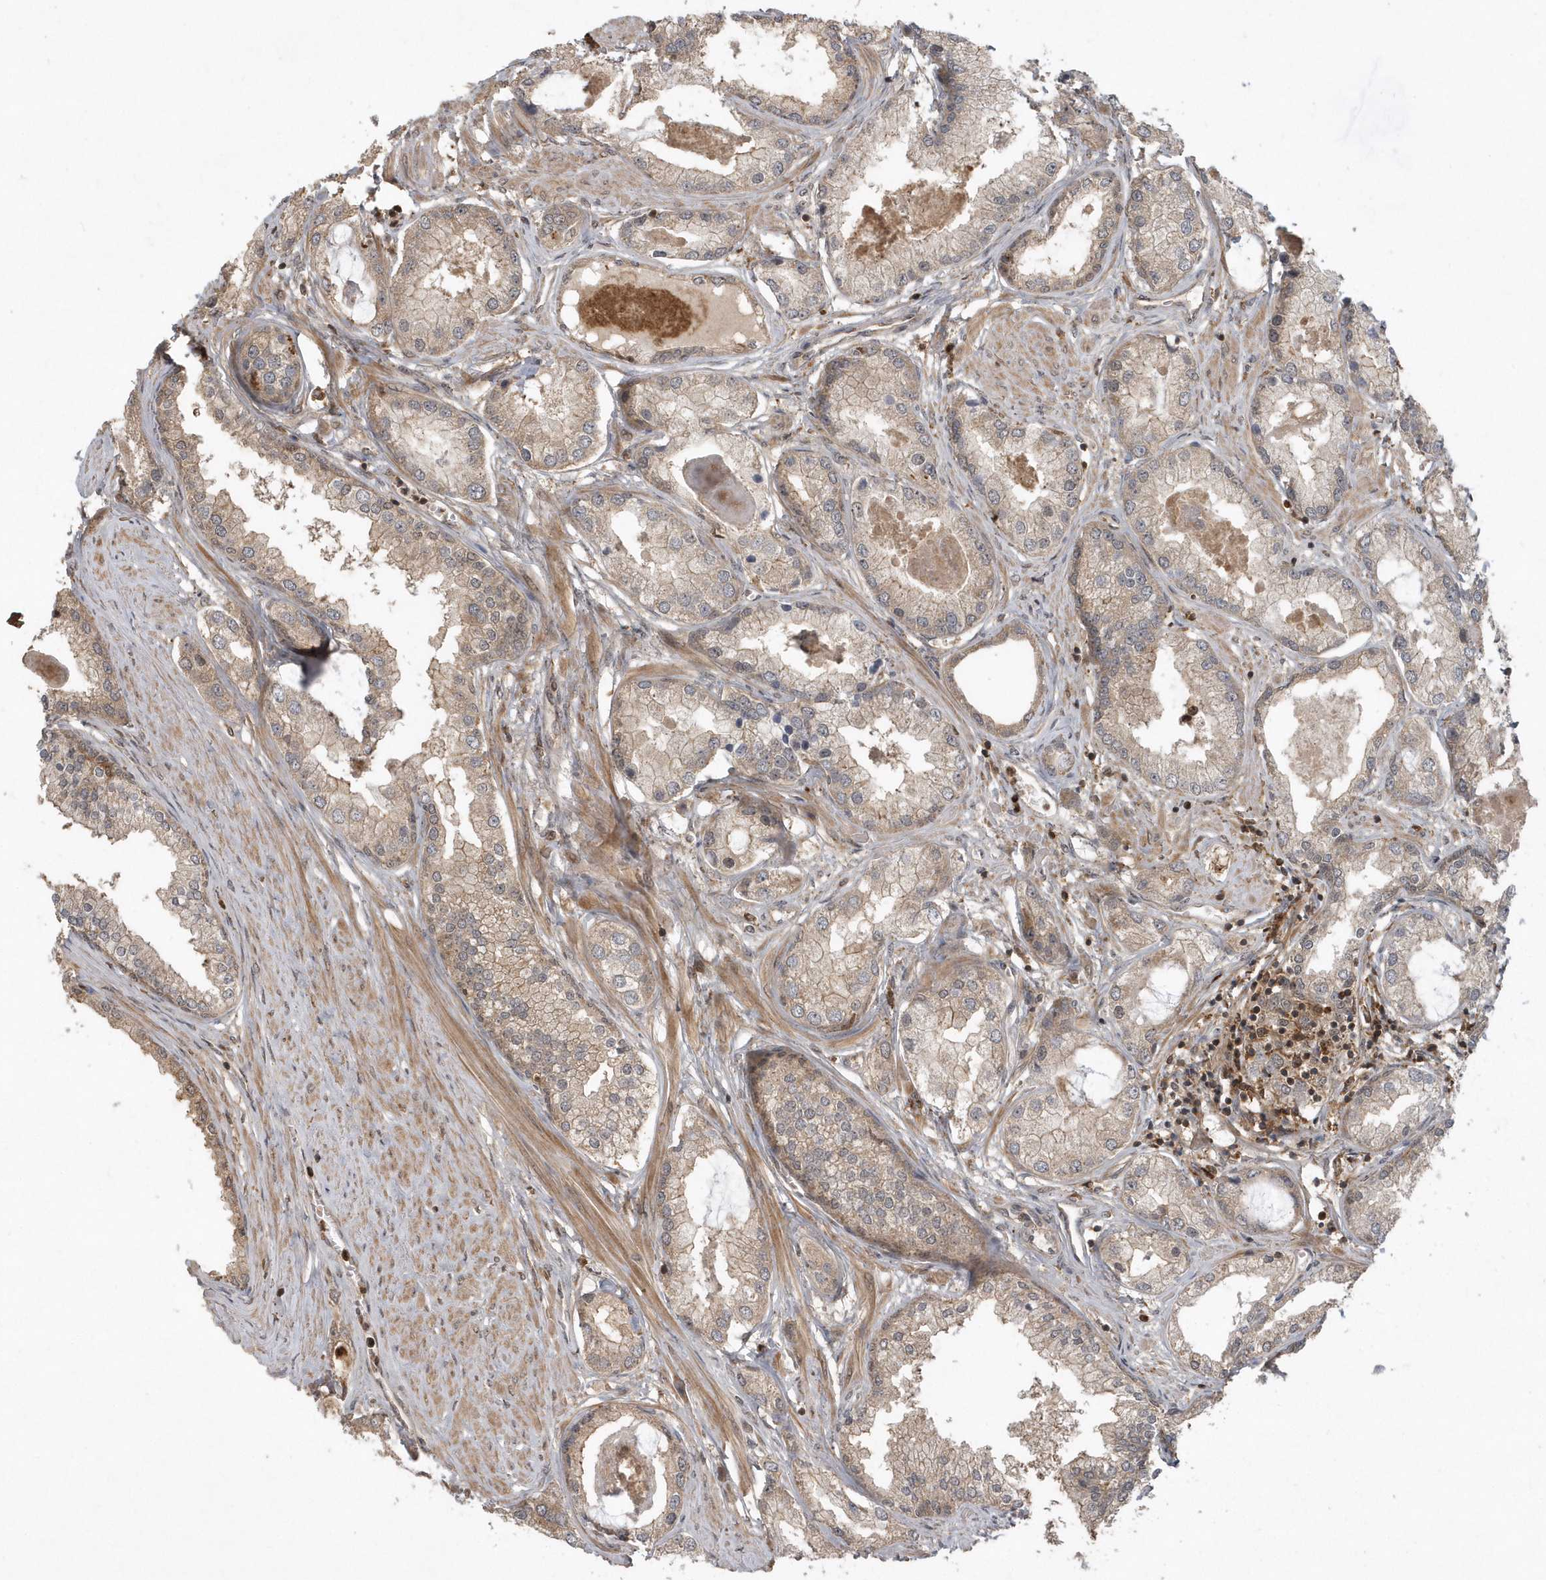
{"staining": {"intensity": "weak", "quantity": ">75%", "location": "cytoplasmic/membranous"}, "tissue": "prostate cancer", "cell_type": "Tumor cells", "image_type": "cancer", "snomed": [{"axis": "morphology", "description": "Adenocarcinoma, Low grade"}, {"axis": "topography", "description": "Prostate"}], "caption": "An image of prostate cancer (low-grade adenocarcinoma) stained for a protein displays weak cytoplasmic/membranous brown staining in tumor cells.", "gene": "LACC1", "patient": {"sex": "male", "age": 62}}